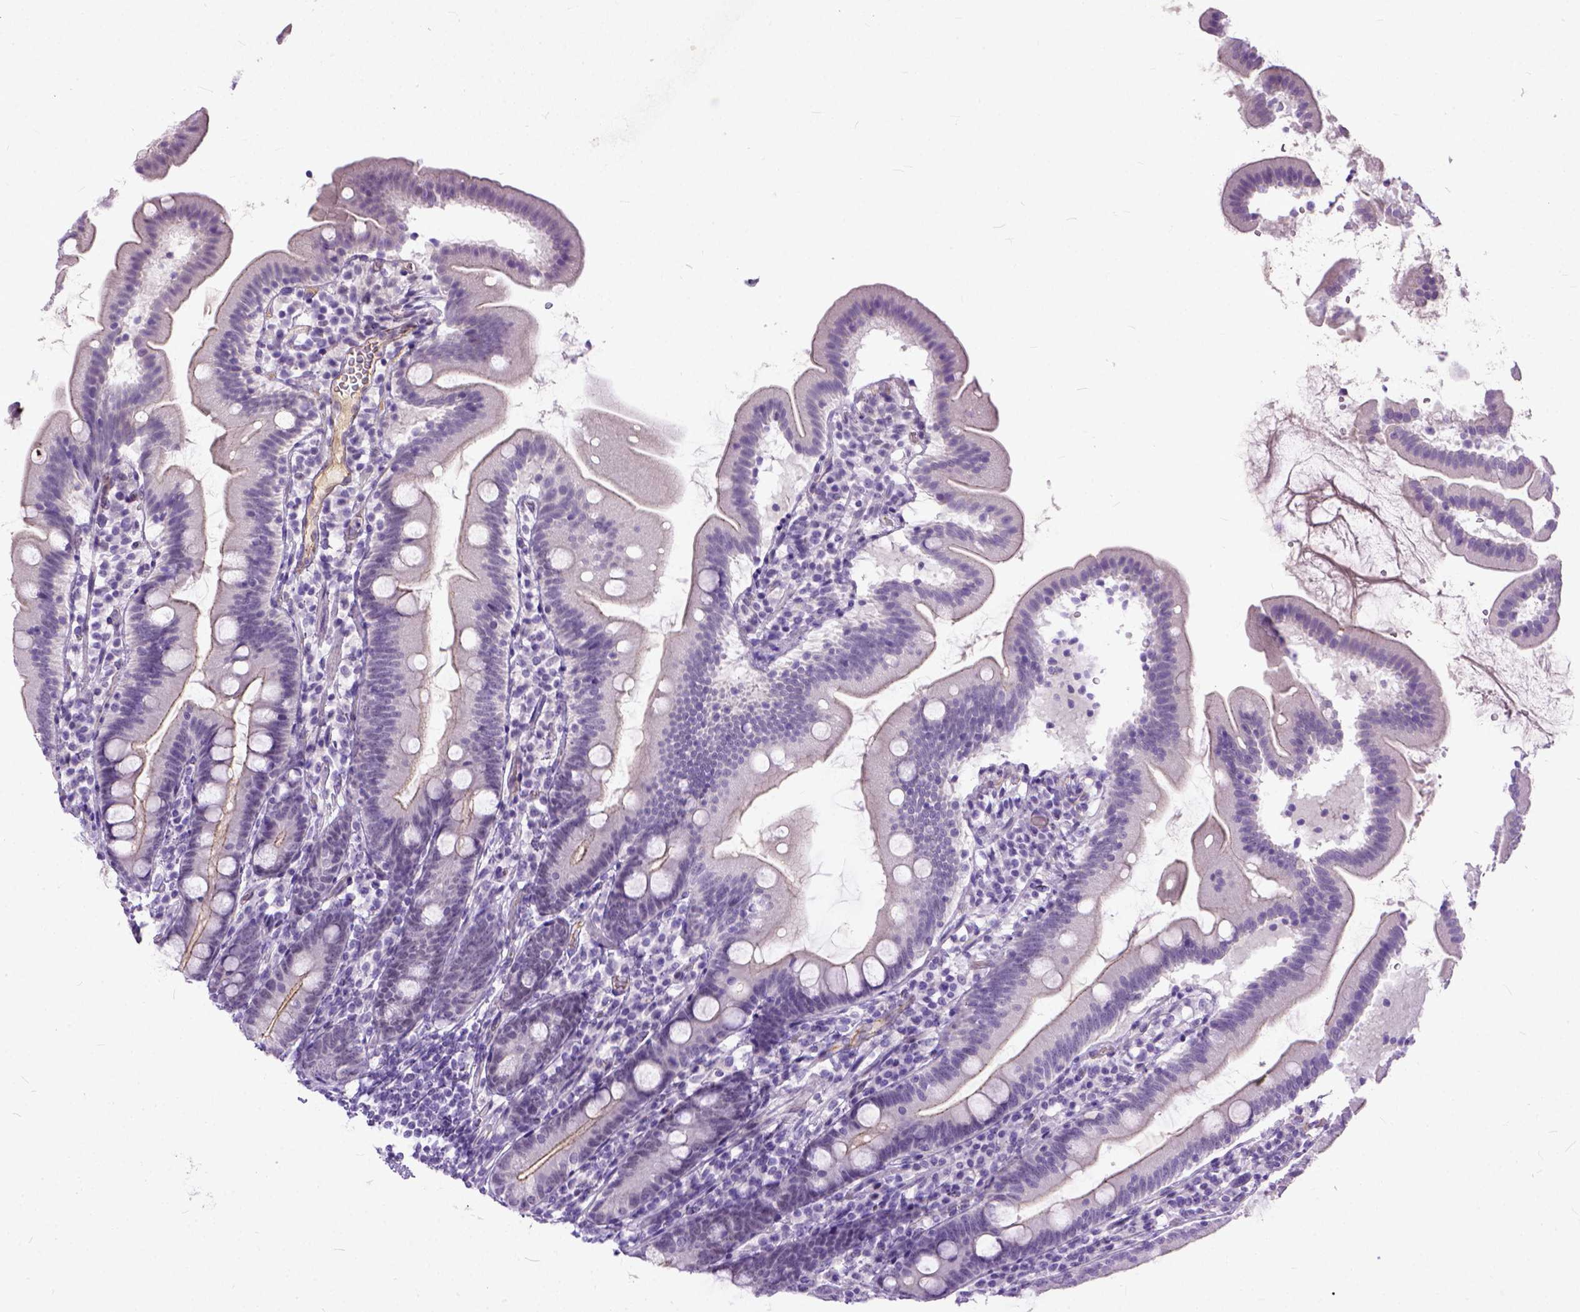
{"staining": {"intensity": "weak", "quantity": "25%-75%", "location": "cytoplasmic/membranous"}, "tissue": "duodenum", "cell_type": "Glandular cells", "image_type": "normal", "snomed": [{"axis": "morphology", "description": "Normal tissue, NOS"}, {"axis": "topography", "description": "Duodenum"}], "caption": "IHC of normal duodenum reveals low levels of weak cytoplasmic/membranous expression in about 25%-75% of glandular cells.", "gene": "ADGRF1", "patient": {"sex": "female", "age": 67}}